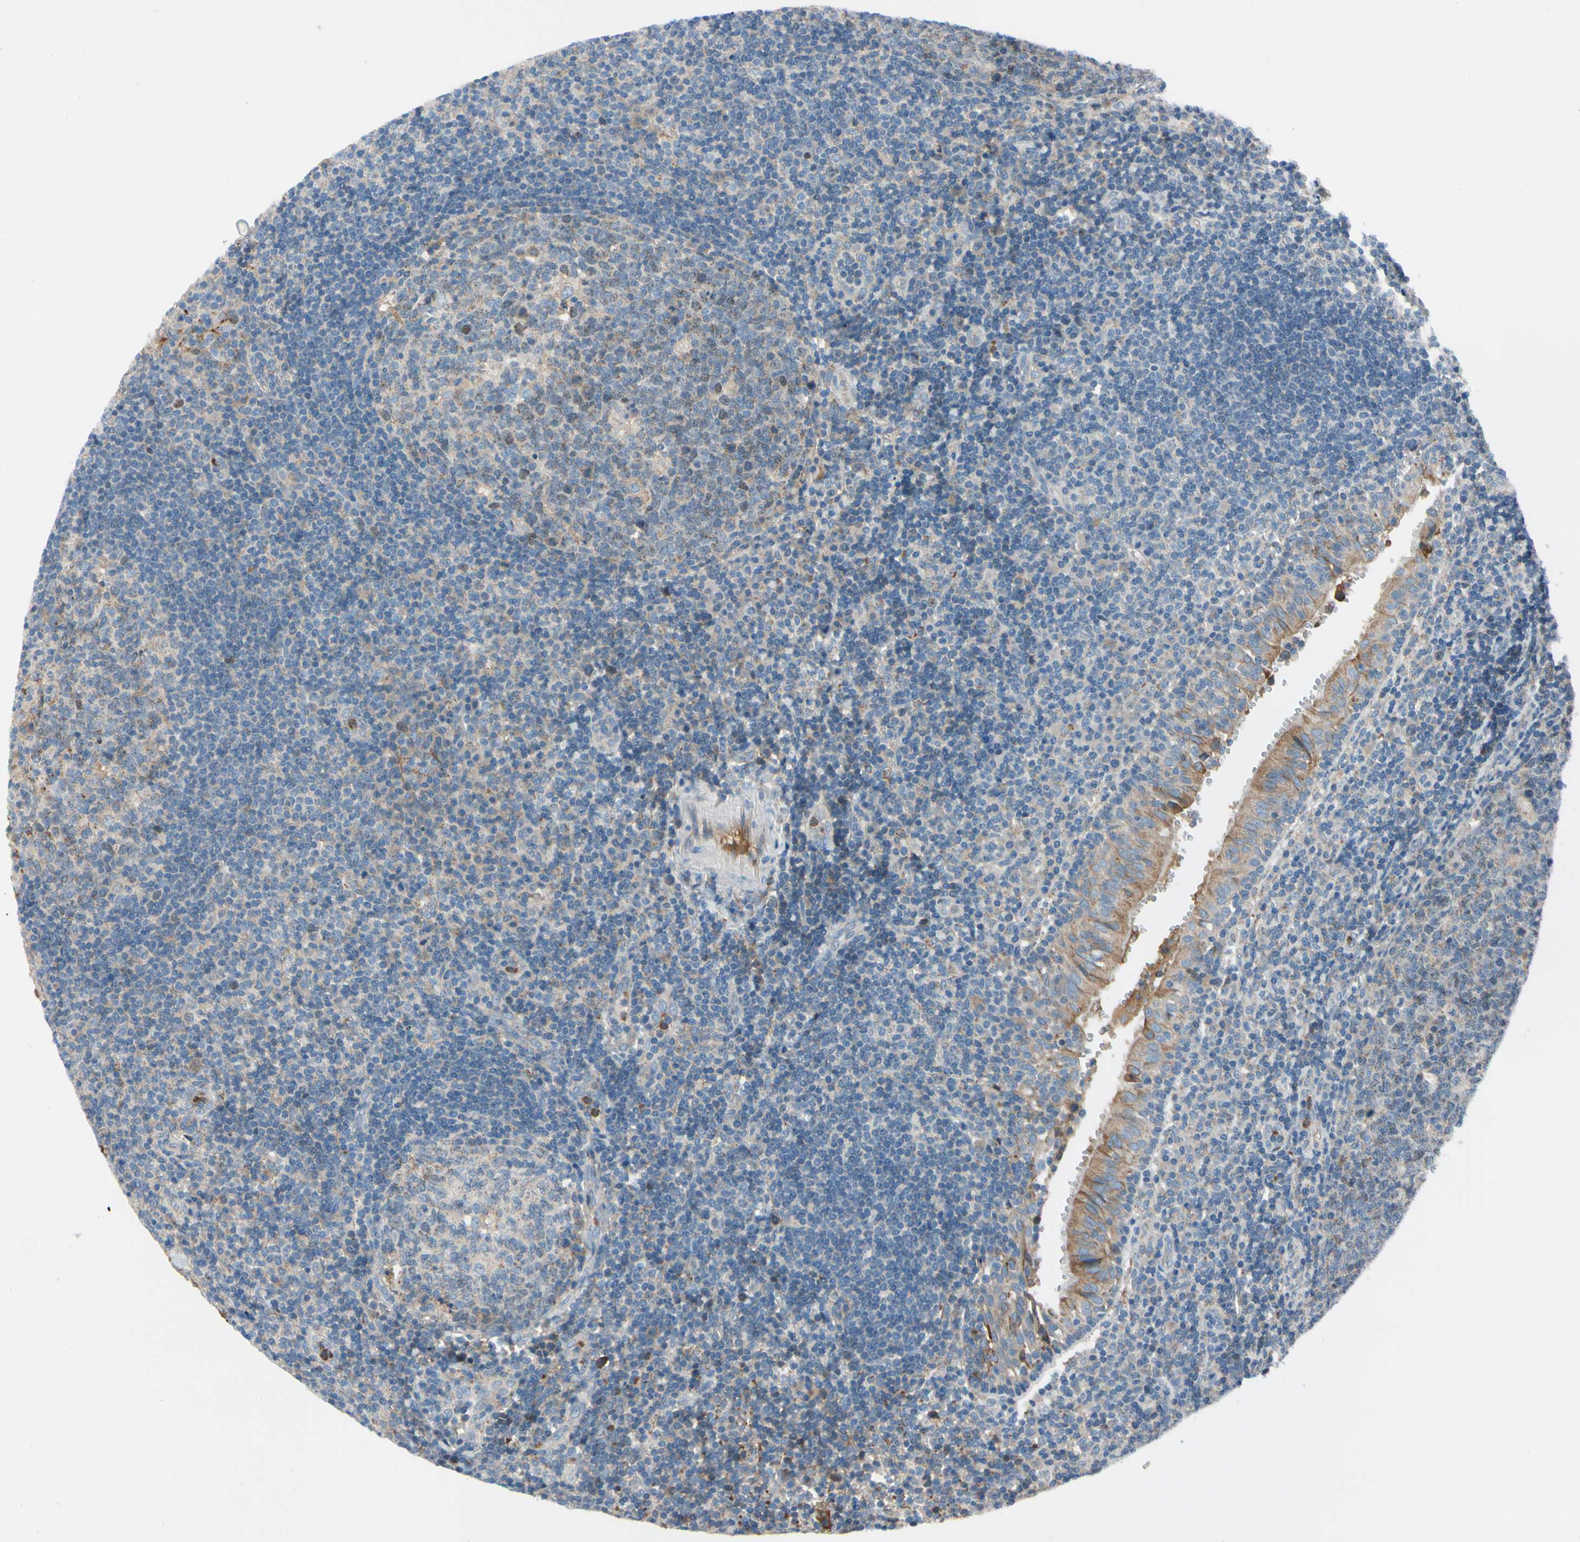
{"staining": {"intensity": "weak", "quantity": "25%-75%", "location": "cytoplasmic/membranous"}, "tissue": "tonsil", "cell_type": "Germinal center cells", "image_type": "normal", "snomed": [{"axis": "morphology", "description": "Normal tissue, NOS"}, {"axis": "topography", "description": "Tonsil"}], "caption": "A brown stain shows weak cytoplasmic/membranous staining of a protein in germinal center cells of normal human tonsil. (DAB = brown stain, brightfield microscopy at high magnification).", "gene": "HJURP", "patient": {"sex": "female", "age": 40}}